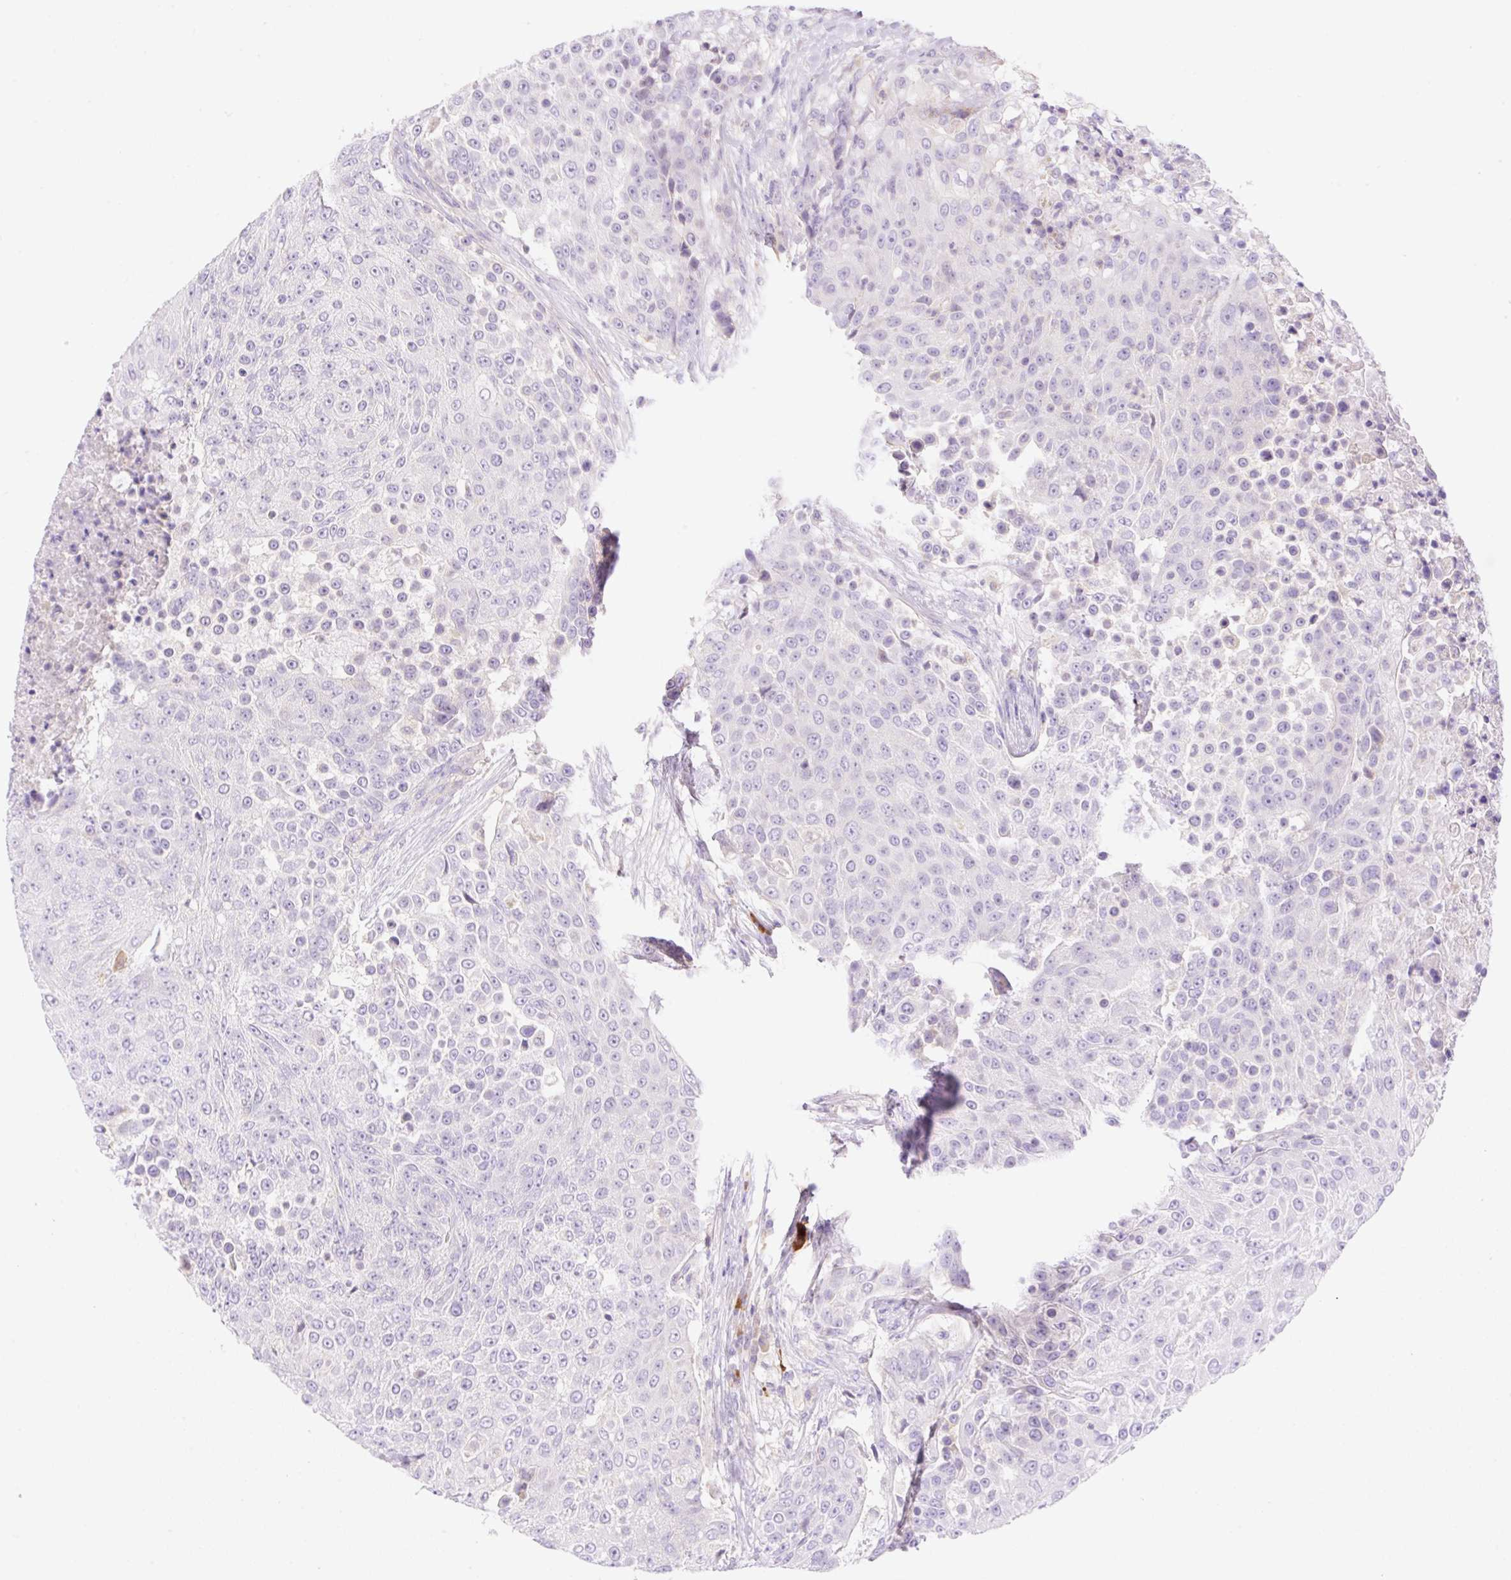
{"staining": {"intensity": "negative", "quantity": "none", "location": "none"}, "tissue": "urothelial cancer", "cell_type": "Tumor cells", "image_type": "cancer", "snomed": [{"axis": "morphology", "description": "Urothelial carcinoma, High grade"}, {"axis": "topography", "description": "Urinary bladder"}], "caption": "Tumor cells show no significant protein positivity in urothelial carcinoma (high-grade).", "gene": "DENND5A", "patient": {"sex": "female", "age": 63}}